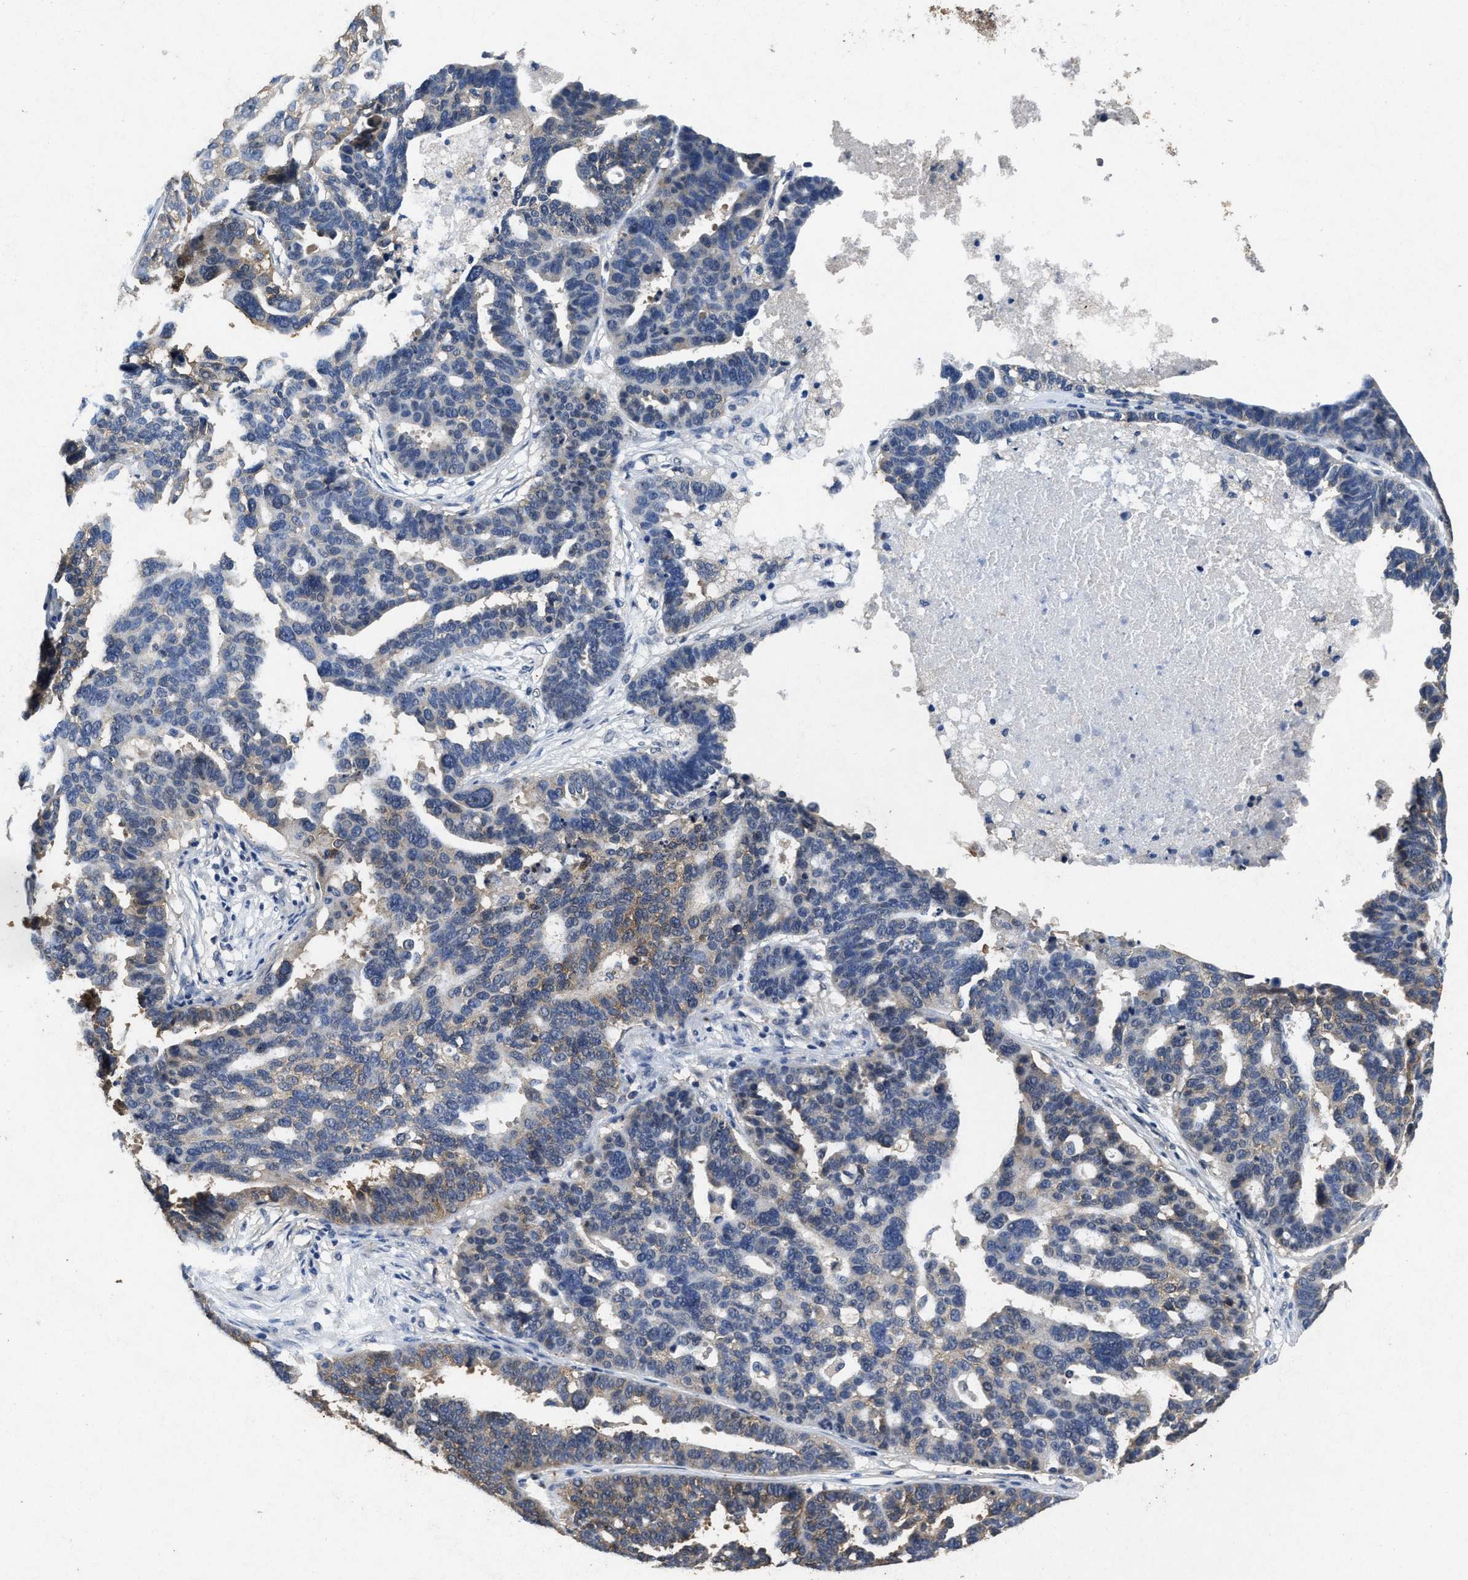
{"staining": {"intensity": "weak", "quantity": "<25%", "location": "cytoplasmic/membranous"}, "tissue": "ovarian cancer", "cell_type": "Tumor cells", "image_type": "cancer", "snomed": [{"axis": "morphology", "description": "Cystadenocarcinoma, serous, NOS"}, {"axis": "topography", "description": "Ovary"}], "caption": "Tumor cells show no significant positivity in ovarian cancer.", "gene": "ACAT2", "patient": {"sex": "female", "age": 59}}